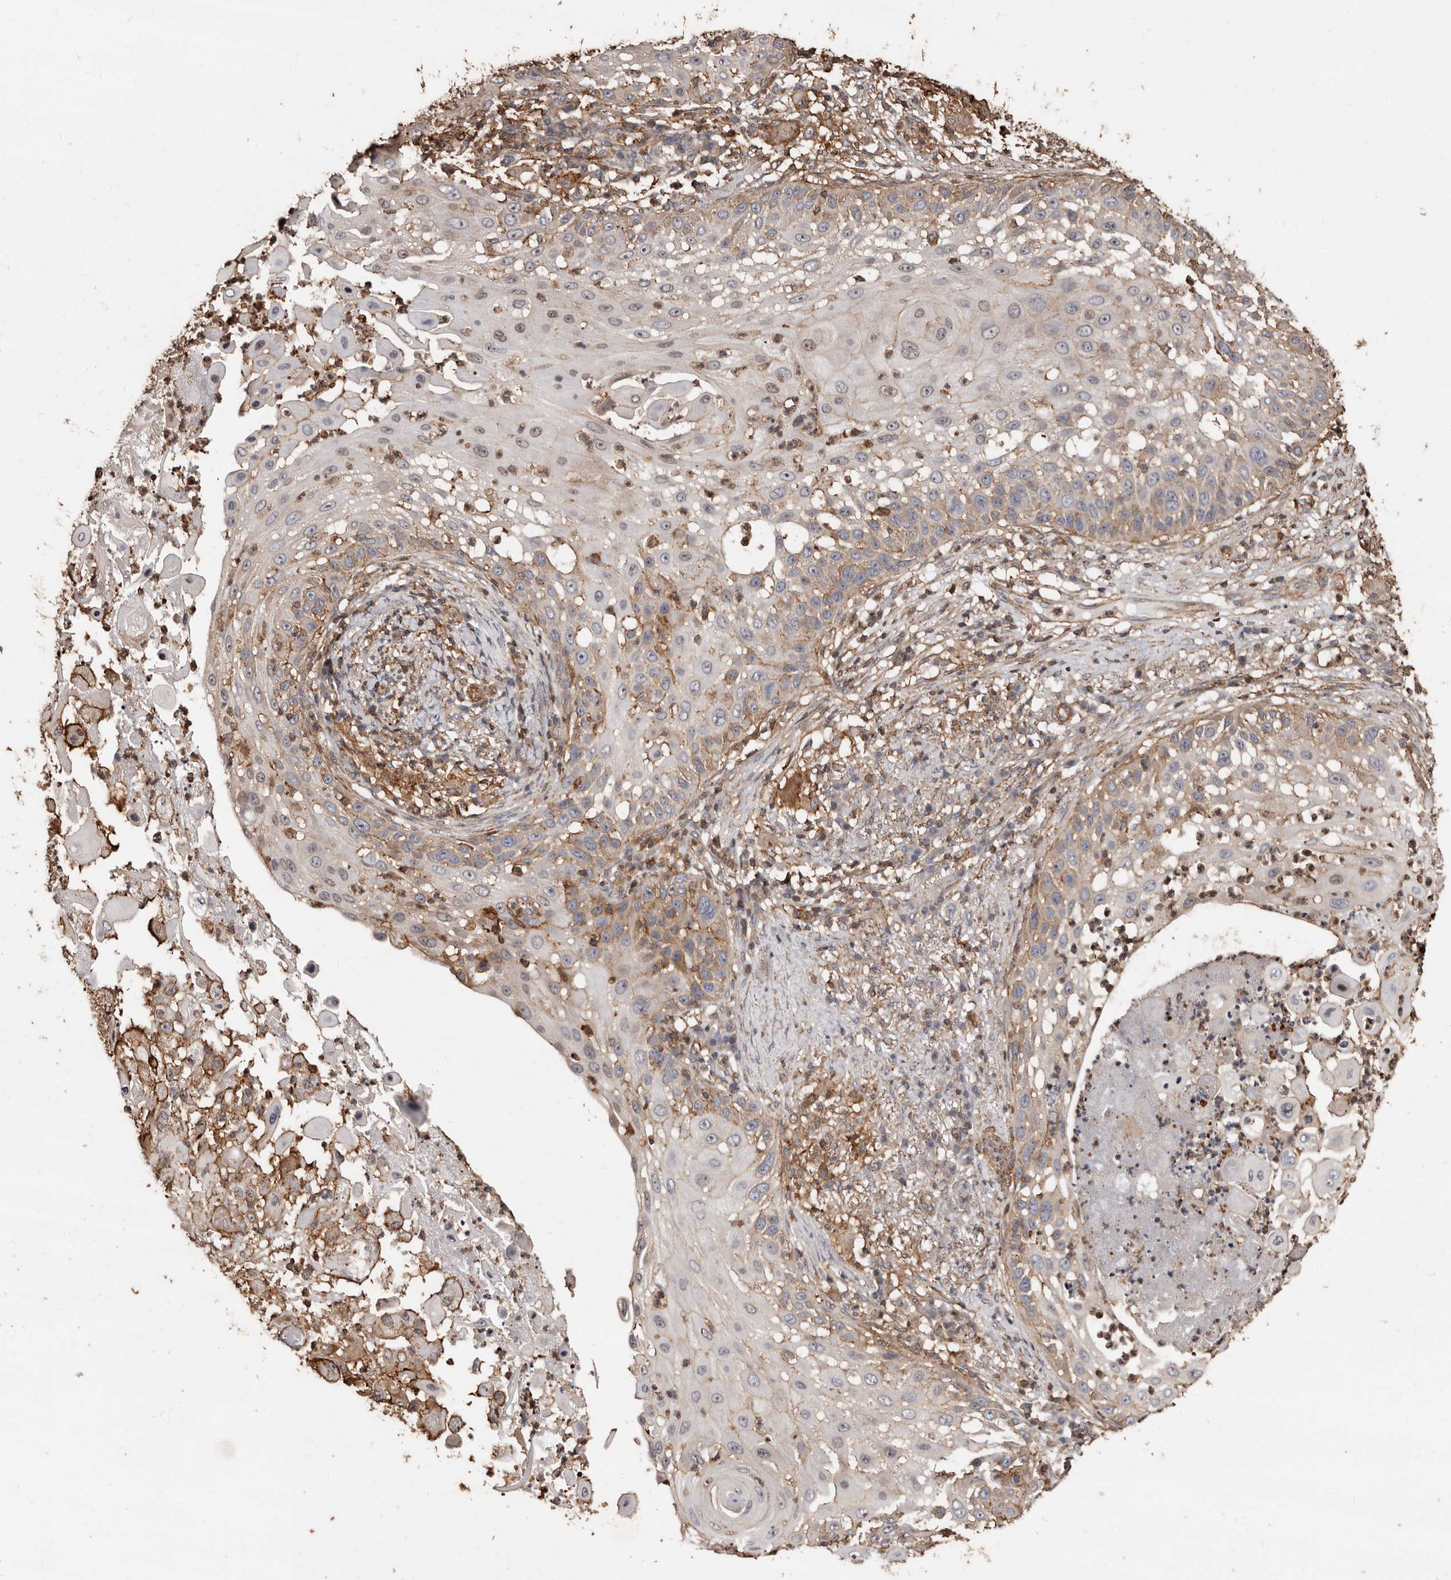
{"staining": {"intensity": "weak", "quantity": "<25%", "location": "cytoplasmic/membranous"}, "tissue": "skin cancer", "cell_type": "Tumor cells", "image_type": "cancer", "snomed": [{"axis": "morphology", "description": "Squamous cell carcinoma, NOS"}, {"axis": "topography", "description": "Skin"}], "caption": "The micrograph exhibits no staining of tumor cells in squamous cell carcinoma (skin). (DAB immunohistochemistry, high magnification).", "gene": "GSK3A", "patient": {"sex": "female", "age": 44}}